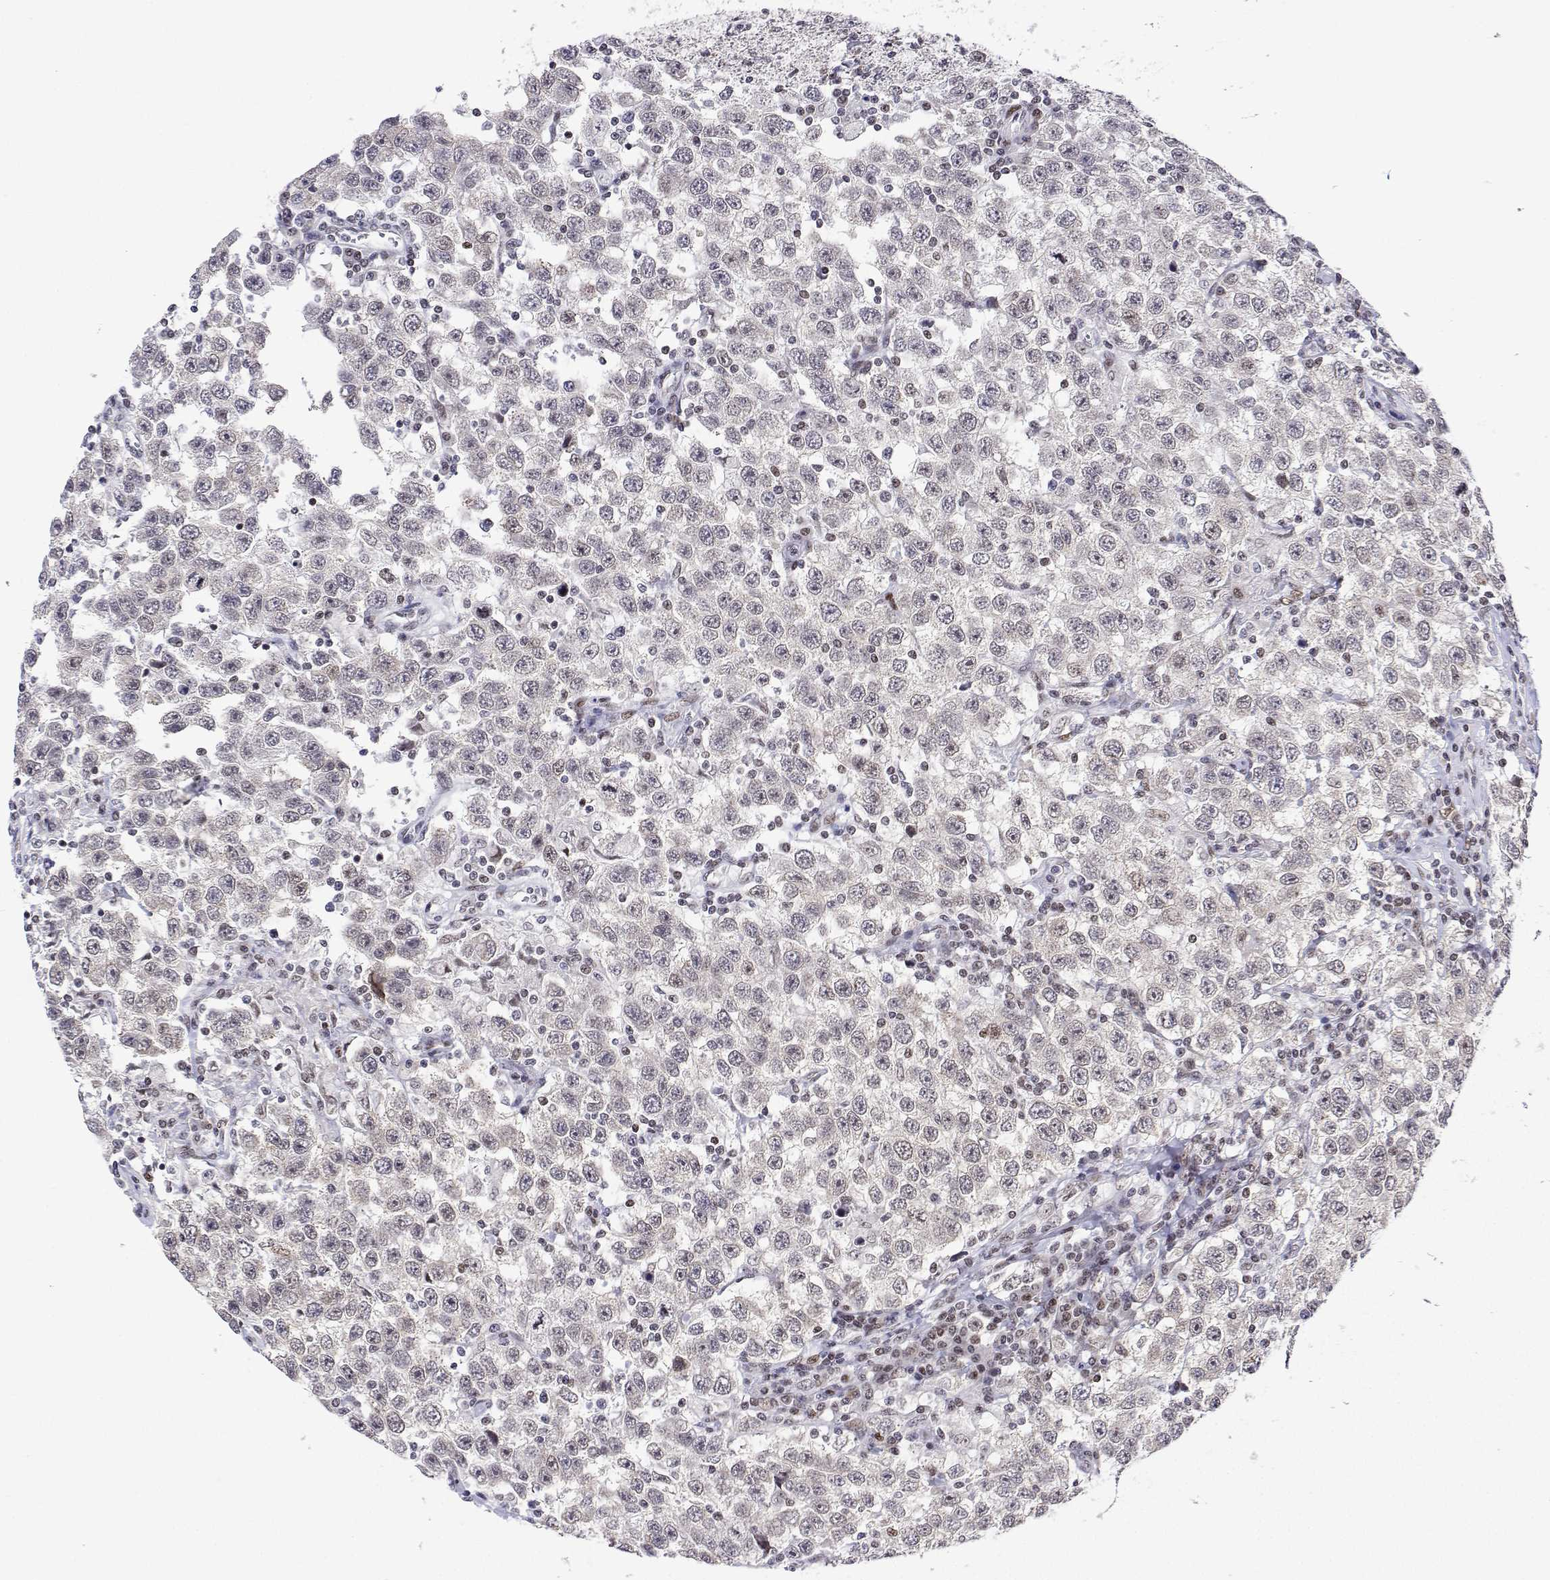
{"staining": {"intensity": "moderate", "quantity": "<25%", "location": "nuclear"}, "tissue": "testis cancer", "cell_type": "Tumor cells", "image_type": "cancer", "snomed": [{"axis": "morphology", "description": "Seminoma, NOS"}, {"axis": "topography", "description": "Testis"}], "caption": "The photomicrograph shows immunohistochemical staining of testis seminoma. There is moderate nuclear positivity is identified in approximately <25% of tumor cells.", "gene": "XPC", "patient": {"sex": "male", "age": 41}}